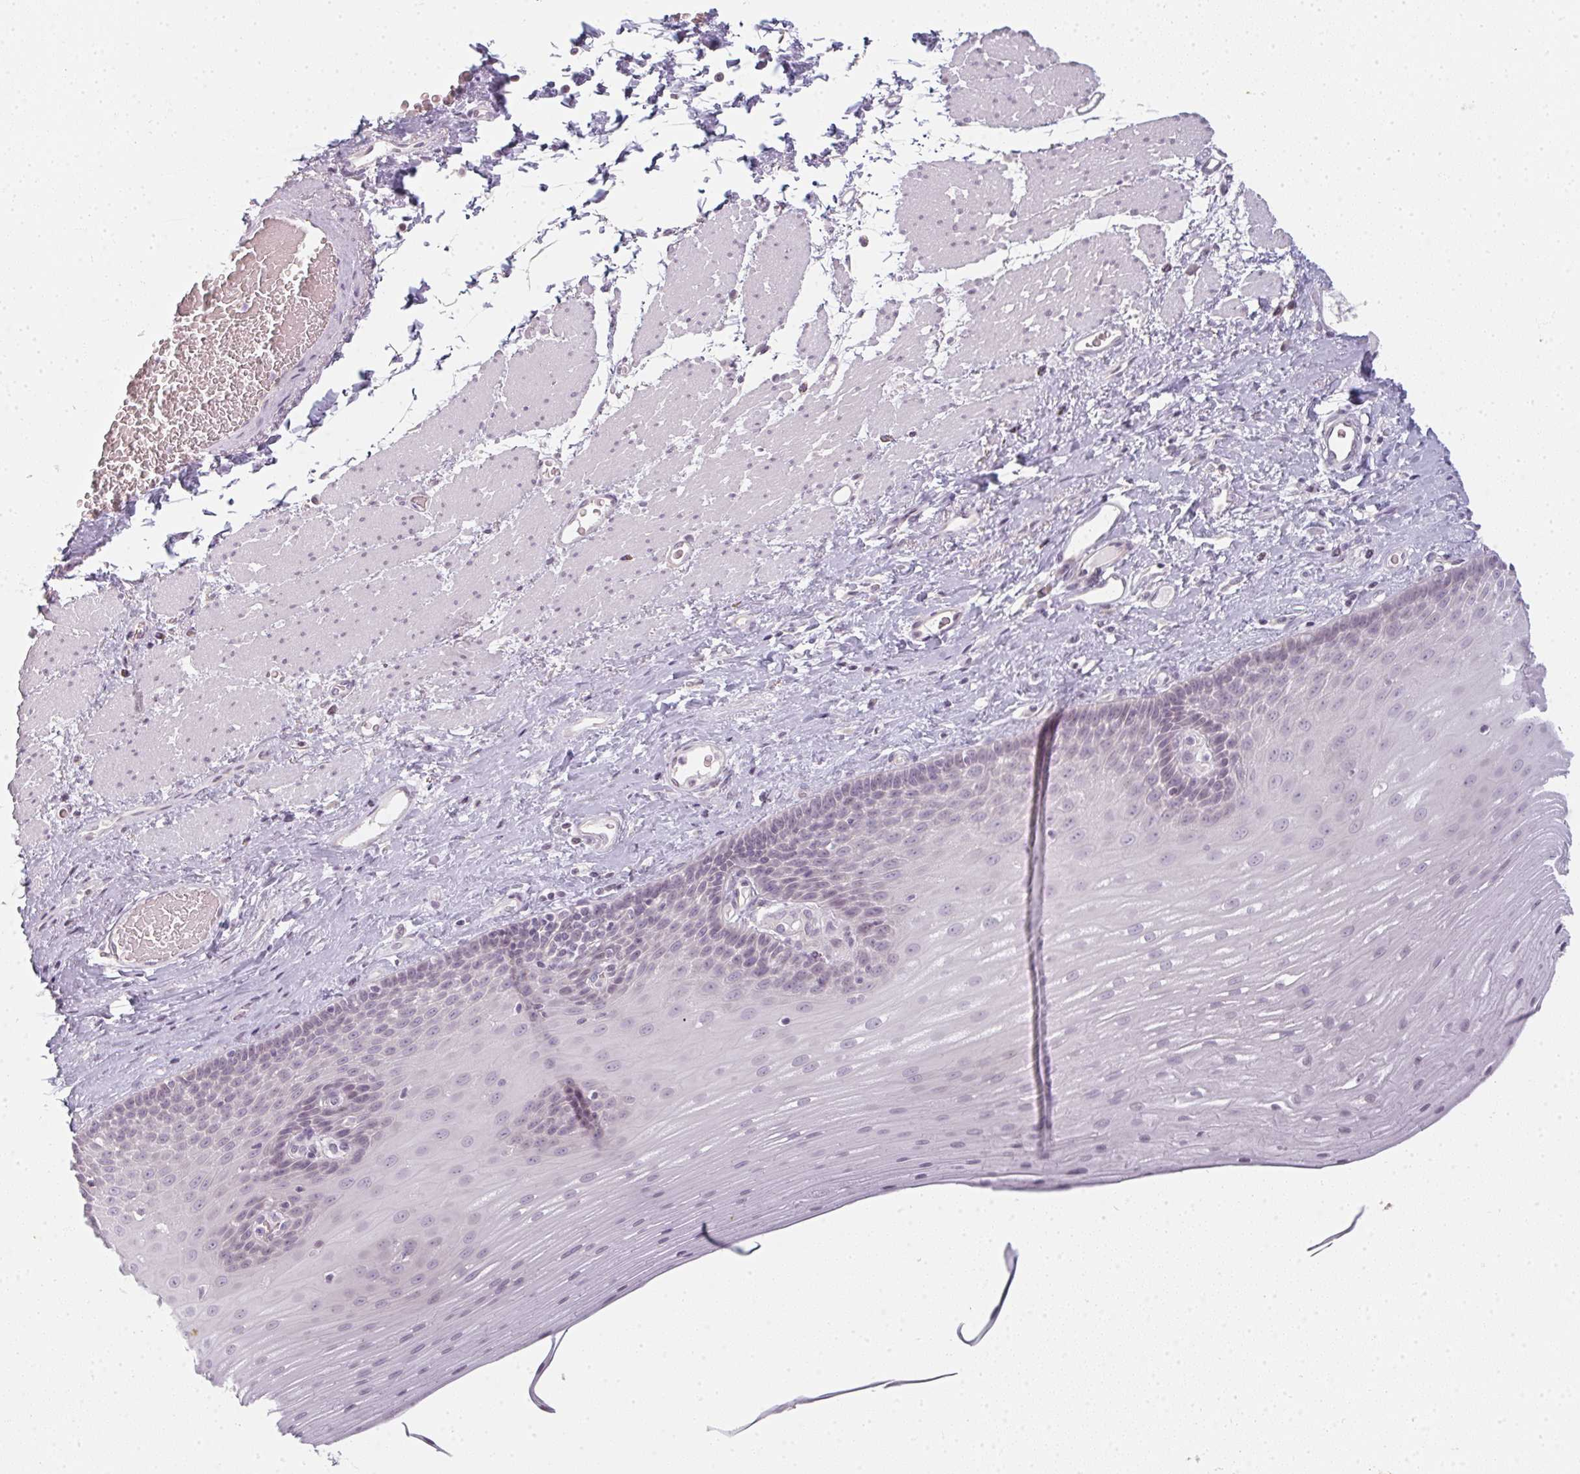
{"staining": {"intensity": "weak", "quantity": "25%-75%", "location": "nuclear"}, "tissue": "esophagus", "cell_type": "Squamous epithelial cells", "image_type": "normal", "snomed": [{"axis": "morphology", "description": "Normal tissue, NOS"}, {"axis": "topography", "description": "Esophagus"}], "caption": "The photomicrograph demonstrates staining of normal esophagus, revealing weak nuclear protein staining (brown color) within squamous epithelial cells. (DAB (3,3'-diaminobenzidine) IHC, brown staining for protein, blue staining for nuclei).", "gene": "RBBP6", "patient": {"sex": "male", "age": 62}}